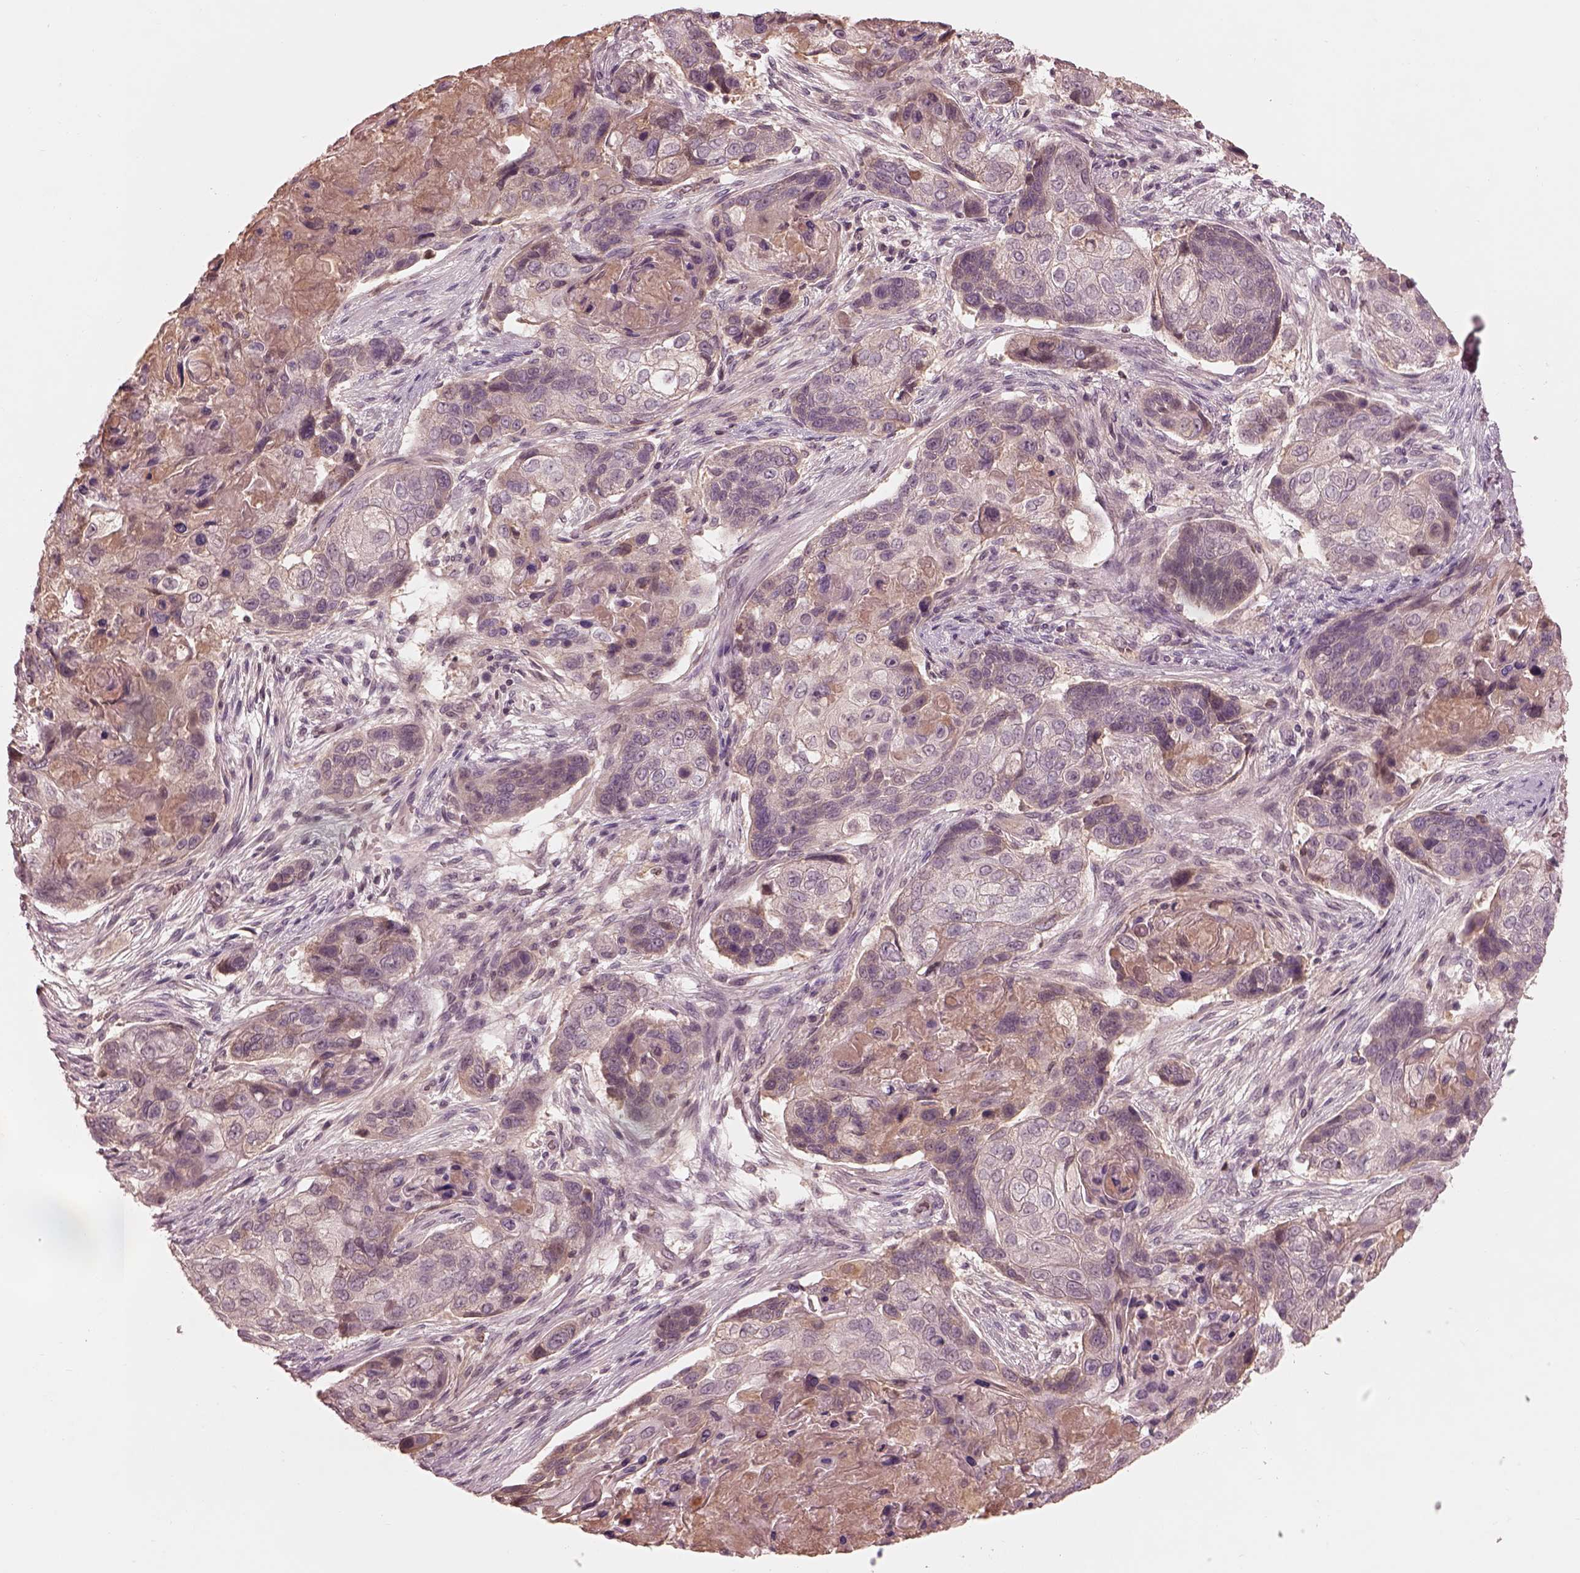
{"staining": {"intensity": "negative", "quantity": "none", "location": "none"}, "tissue": "lung cancer", "cell_type": "Tumor cells", "image_type": "cancer", "snomed": [{"axis": "morphology", "description": "Squamous cell carcinoma, NOS"}, {"axis": "topography", "description": "Lung"}], "caption": "Immunohistochemical staining of human lung cancer shows no significant positivity in tumor cells.", "gene": "TF", "patient": {"sex": "male", "age": 69}}